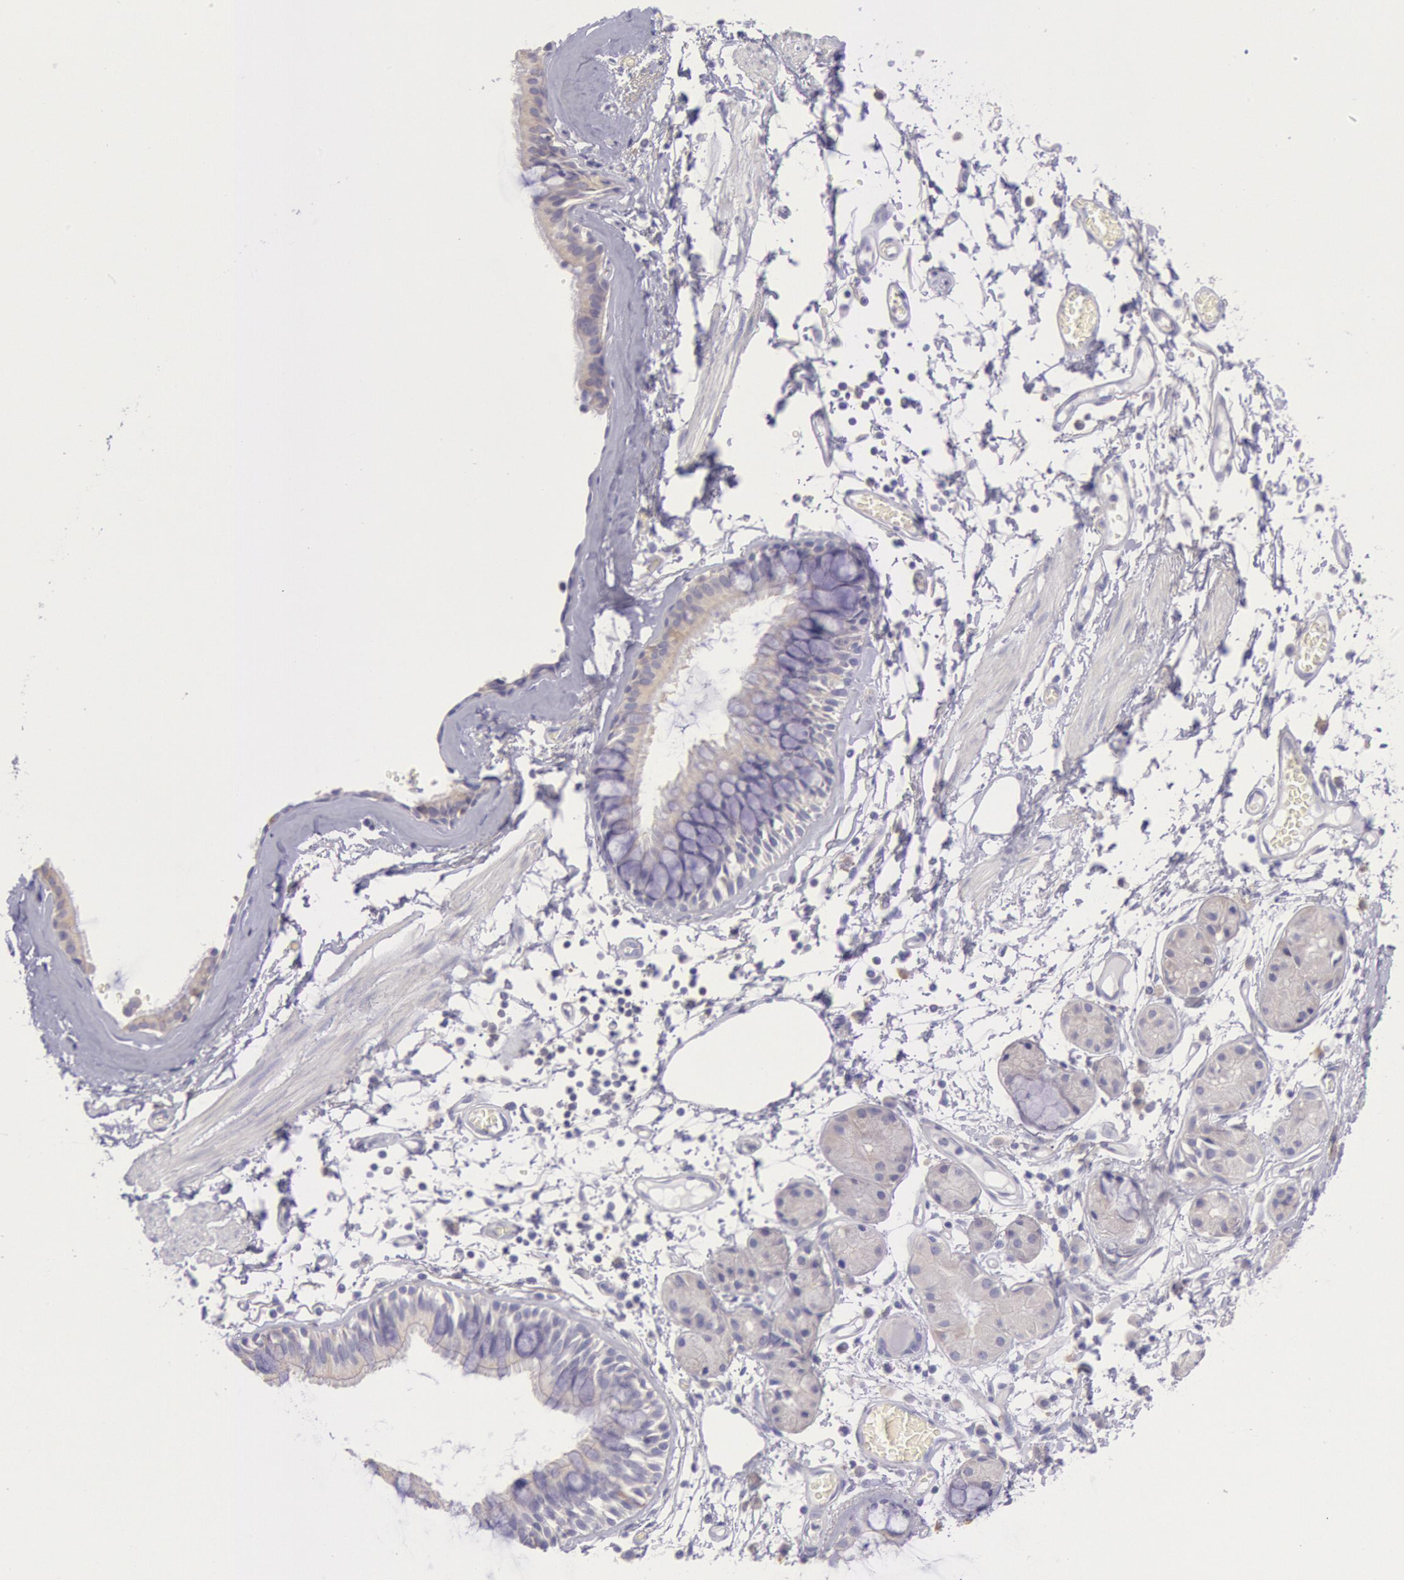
{"staining": {"intensity": "negative", "quantity": "none", "location": "none"}, "tissue": "bronchus", "cell_type": "Respiratory epithelial cells", "image_type": "normal", "snomed": [{"axis": "morphology", "description": "Normal tissue, NOS"}, {"axis": "topography", "description": "Bronchus"}, {"axis": "topography", "description": "Lung"}], "caption": "Immunohistochemical staining of unremarkable human bronchus reveals no significant positivity in respiratory epithelial cells.", "gene": "MYH1", "patient": {"sex": "female", "age": 56}}